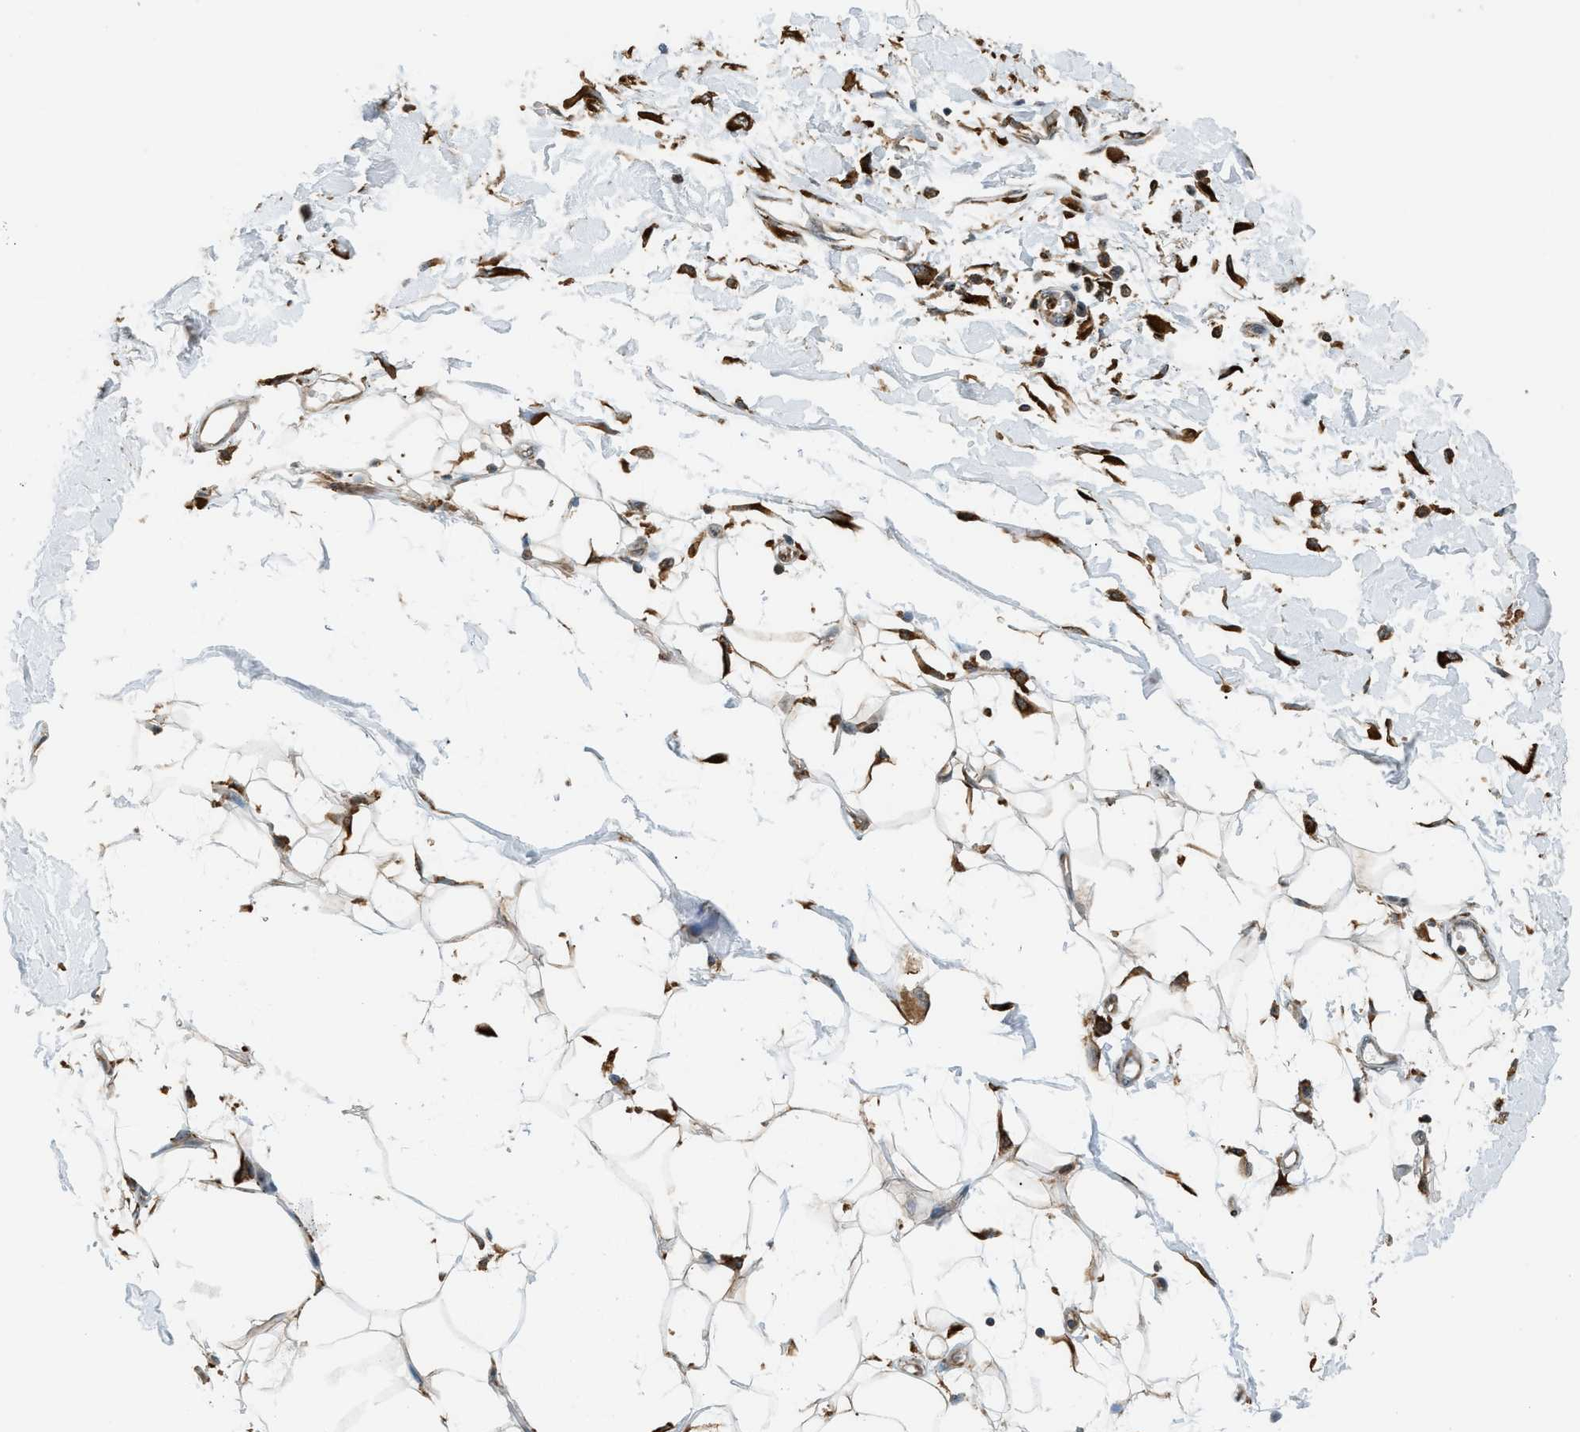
{"staining": {"intensity": "strong", "quantity": ">75%", "location": "cytoplasmic/membranous,nuclear"}, "tissue": "adipose tissue", "cell_type": "Adipocytes", "image_type": "normal", "snomed": [{"axis": "morphology", "description": "Normal tissue, NOS"}, {"axis": "morphology", "description": "Squamous cell carcinoma, NOS"}, {"axis": "topography", "description": "Skin"}, {"axis": "topography", "description": "Peripheral nerve tissue"}], "caption": "Adipose tissue stained for a protein shows strong cytoplasmic/membranous,nuclear positivity in adipocytes.", "gene": "SEMA4D", "patient": {"sex": "male", "age": 83}}